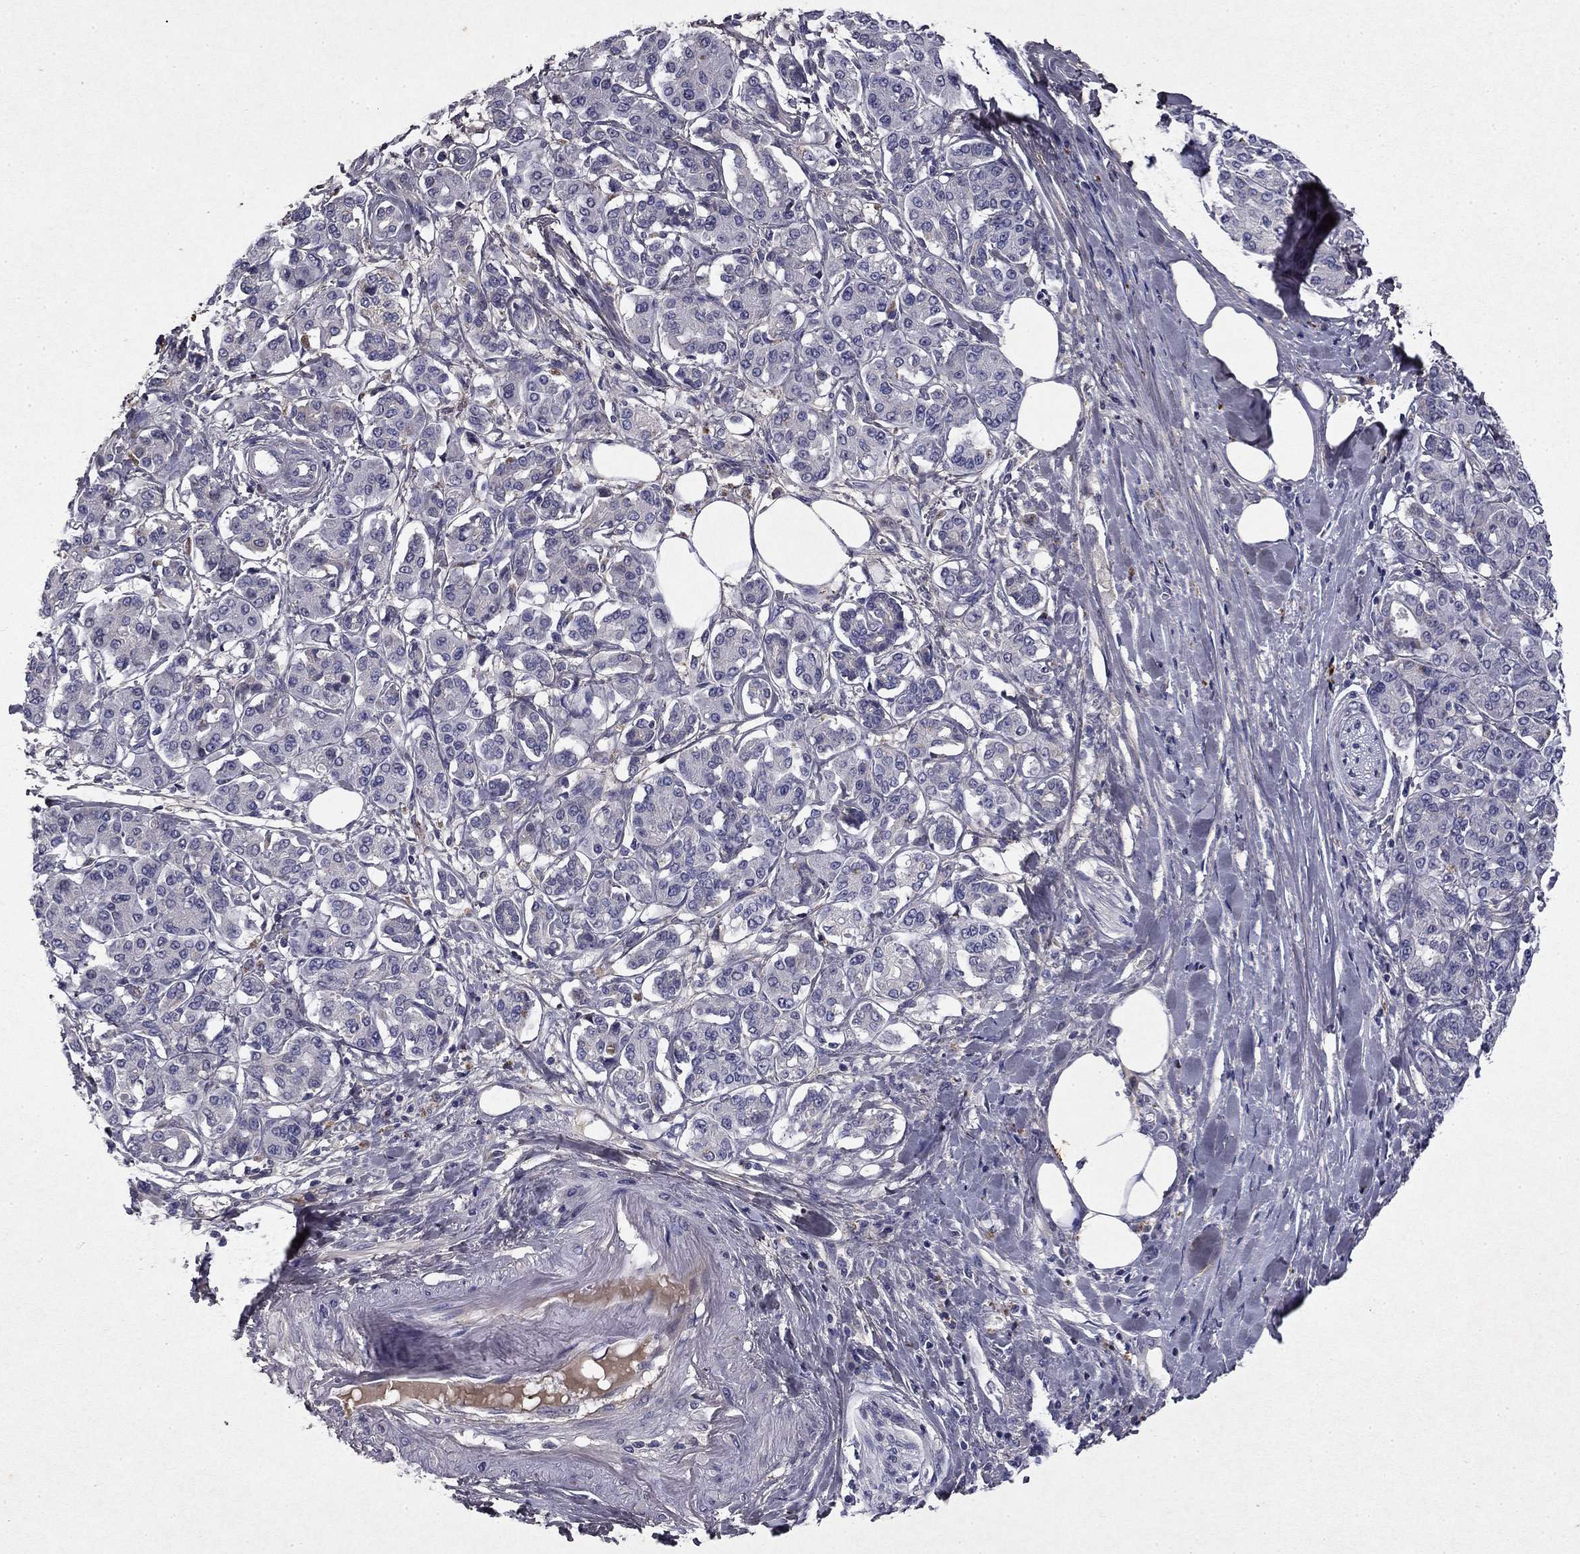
{"staining": {"intensity": "negative", "quantity": "none", "location": "none"}, "tissue": "pancreatic cancer", "cell_type": "Tumor cells", "image_type": "cancer", "snomed": [{"axis": "morphology", "description": "Adenocarcinoma, NOS"}, {"axis": "topography", "description": "Pancreas"}], "caption": "High magnification brightfield microscopy of pancreatic adenocarcinoma stained with DAB (brown) and counterstained with hematoxylin (blue): tumor cells show no significant positivity. (DAB (3,3'-diaminobenzidine) immunohistochemistry visualized using brightfield microscopy, high magnification).", "gene": "COL2A1", "patient": {"sex": "female", "age": 56}}